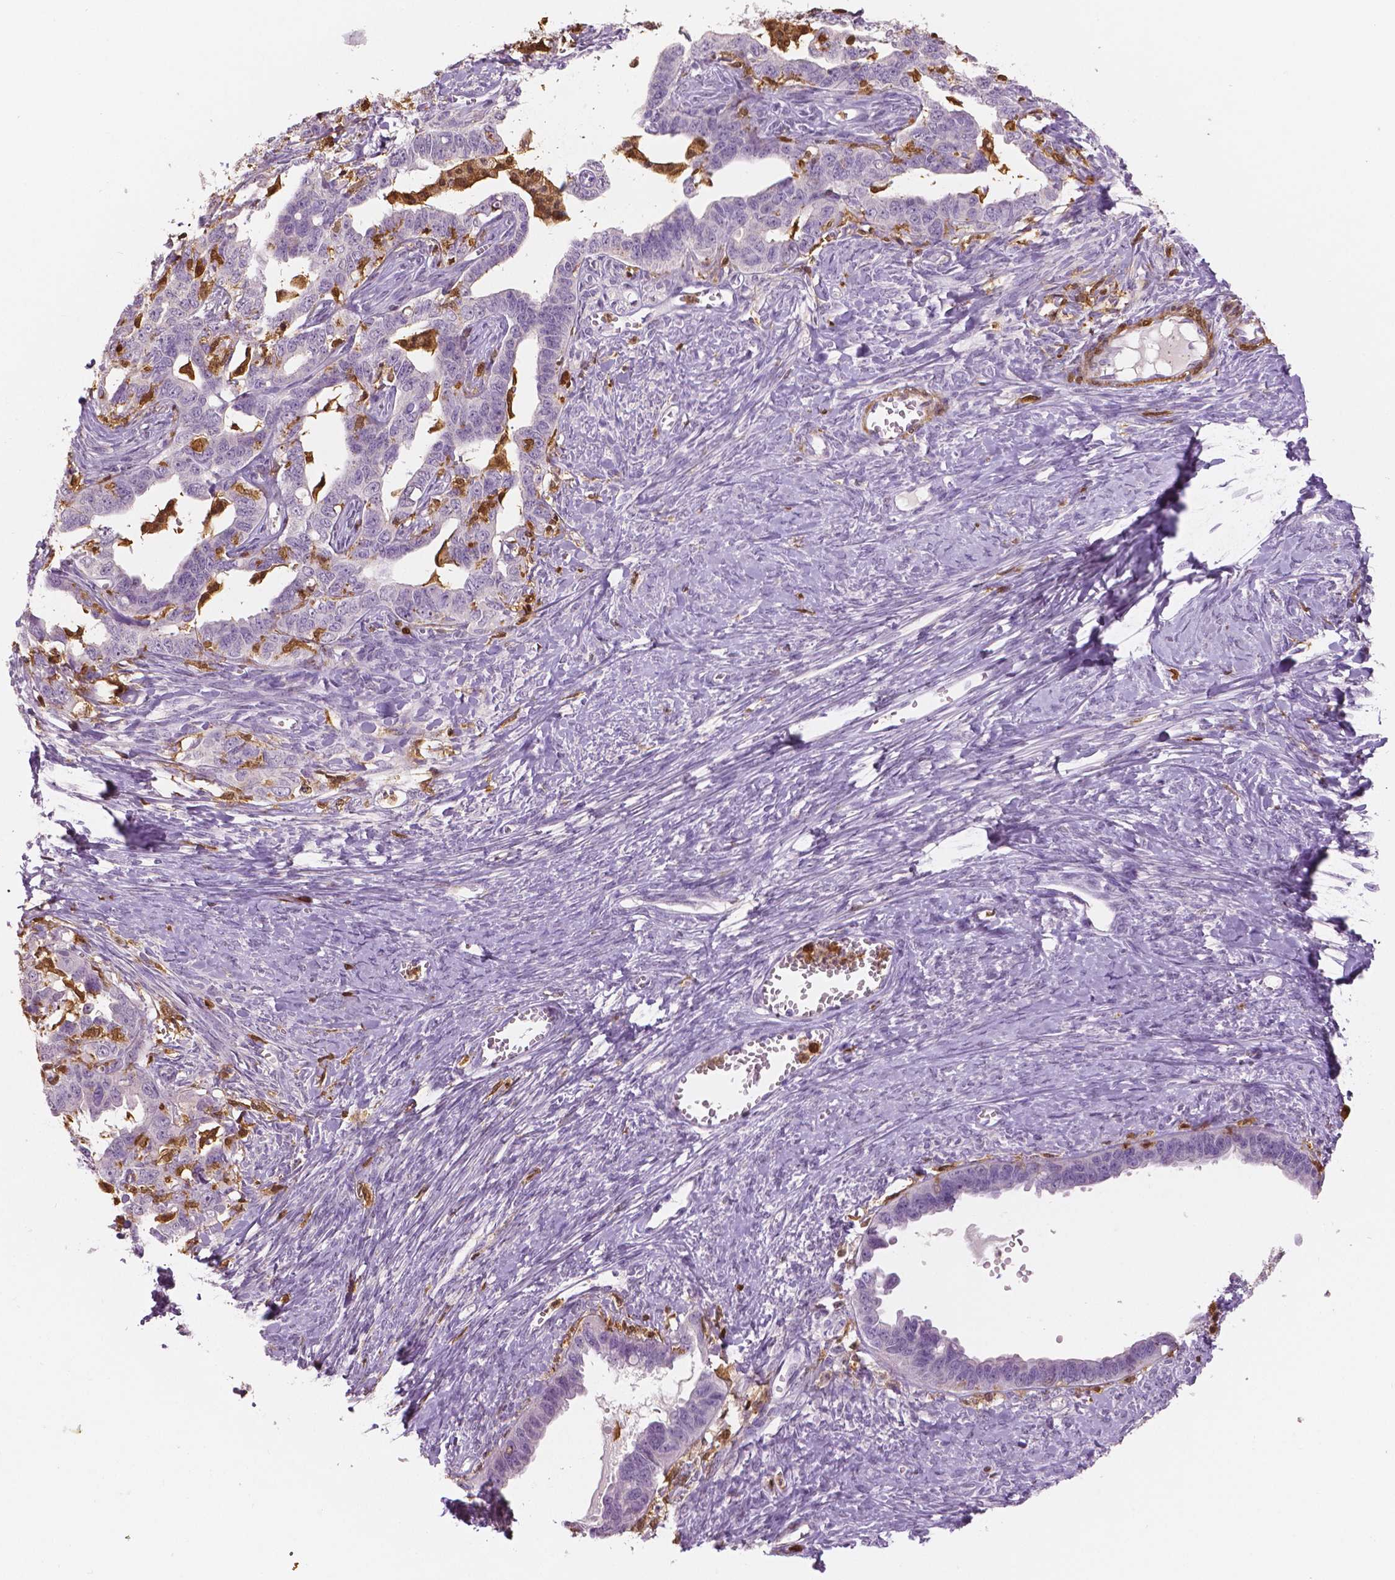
{"staining": {"intensity": "negative", "quantity": "none", "location": "none"}, "tissue": "ovarian cancer", "cell_type": "Tumor cells", "image_type": "cancer", "snomed": [{"axis": "morphology", "description": "Cystadenocarcinoma, serous, NOS"}, {"axis": "topography", "description": "Ovary"}], "caption": "This histopathology image is of ovarian serous cystadenocarcinoma stained with IHC to label a protein in brown with the nuclei are counter-stained blue. There is no staining in tumor cells. (Stains: DAB (3,3'-diaminobenzidine) immunohistochemistry with hematoxylin counter stain, Microscopy: brightfield microscopy at high magnification).", "gene": "S100A4", "patient": {"sex": "female", "age": 69}}